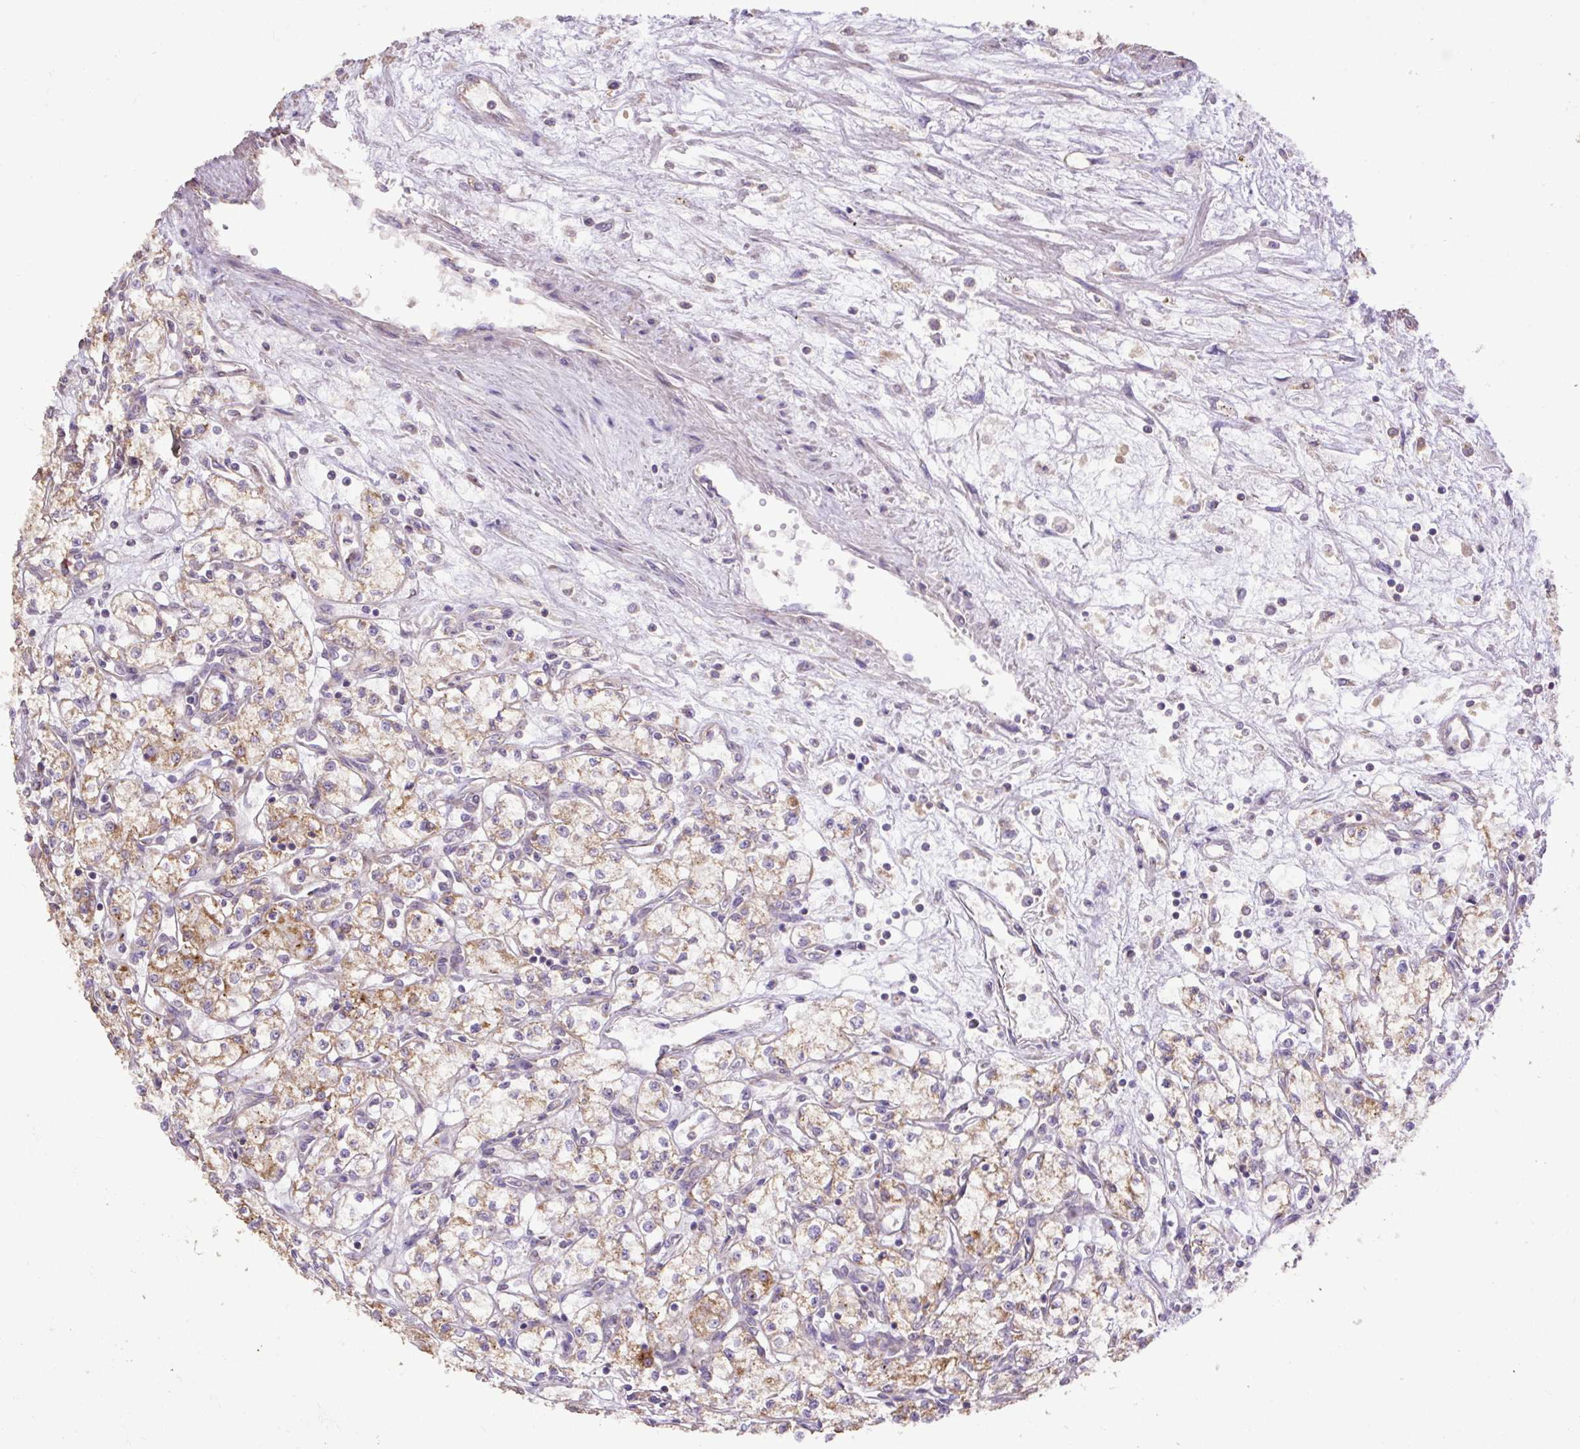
{"staining": {"intensity": "moderate", "quantity": ">75%", "location": "cytoplasmic/membranous"}, "tissue": "renal cancer", "cell_type": "Tumor cells", "image_type": "cancer", "snomed": [{"axis": "morphology", "description": "Adenocarcinoma, NOS"}, {"axis": "topography", "description": "Kidney"}], "caption": "Renal cancer stained with a protein marker displays moderate staining in tumor cells.", "gene": "ABR", "patient": {"sex": "male", "age": 59}}